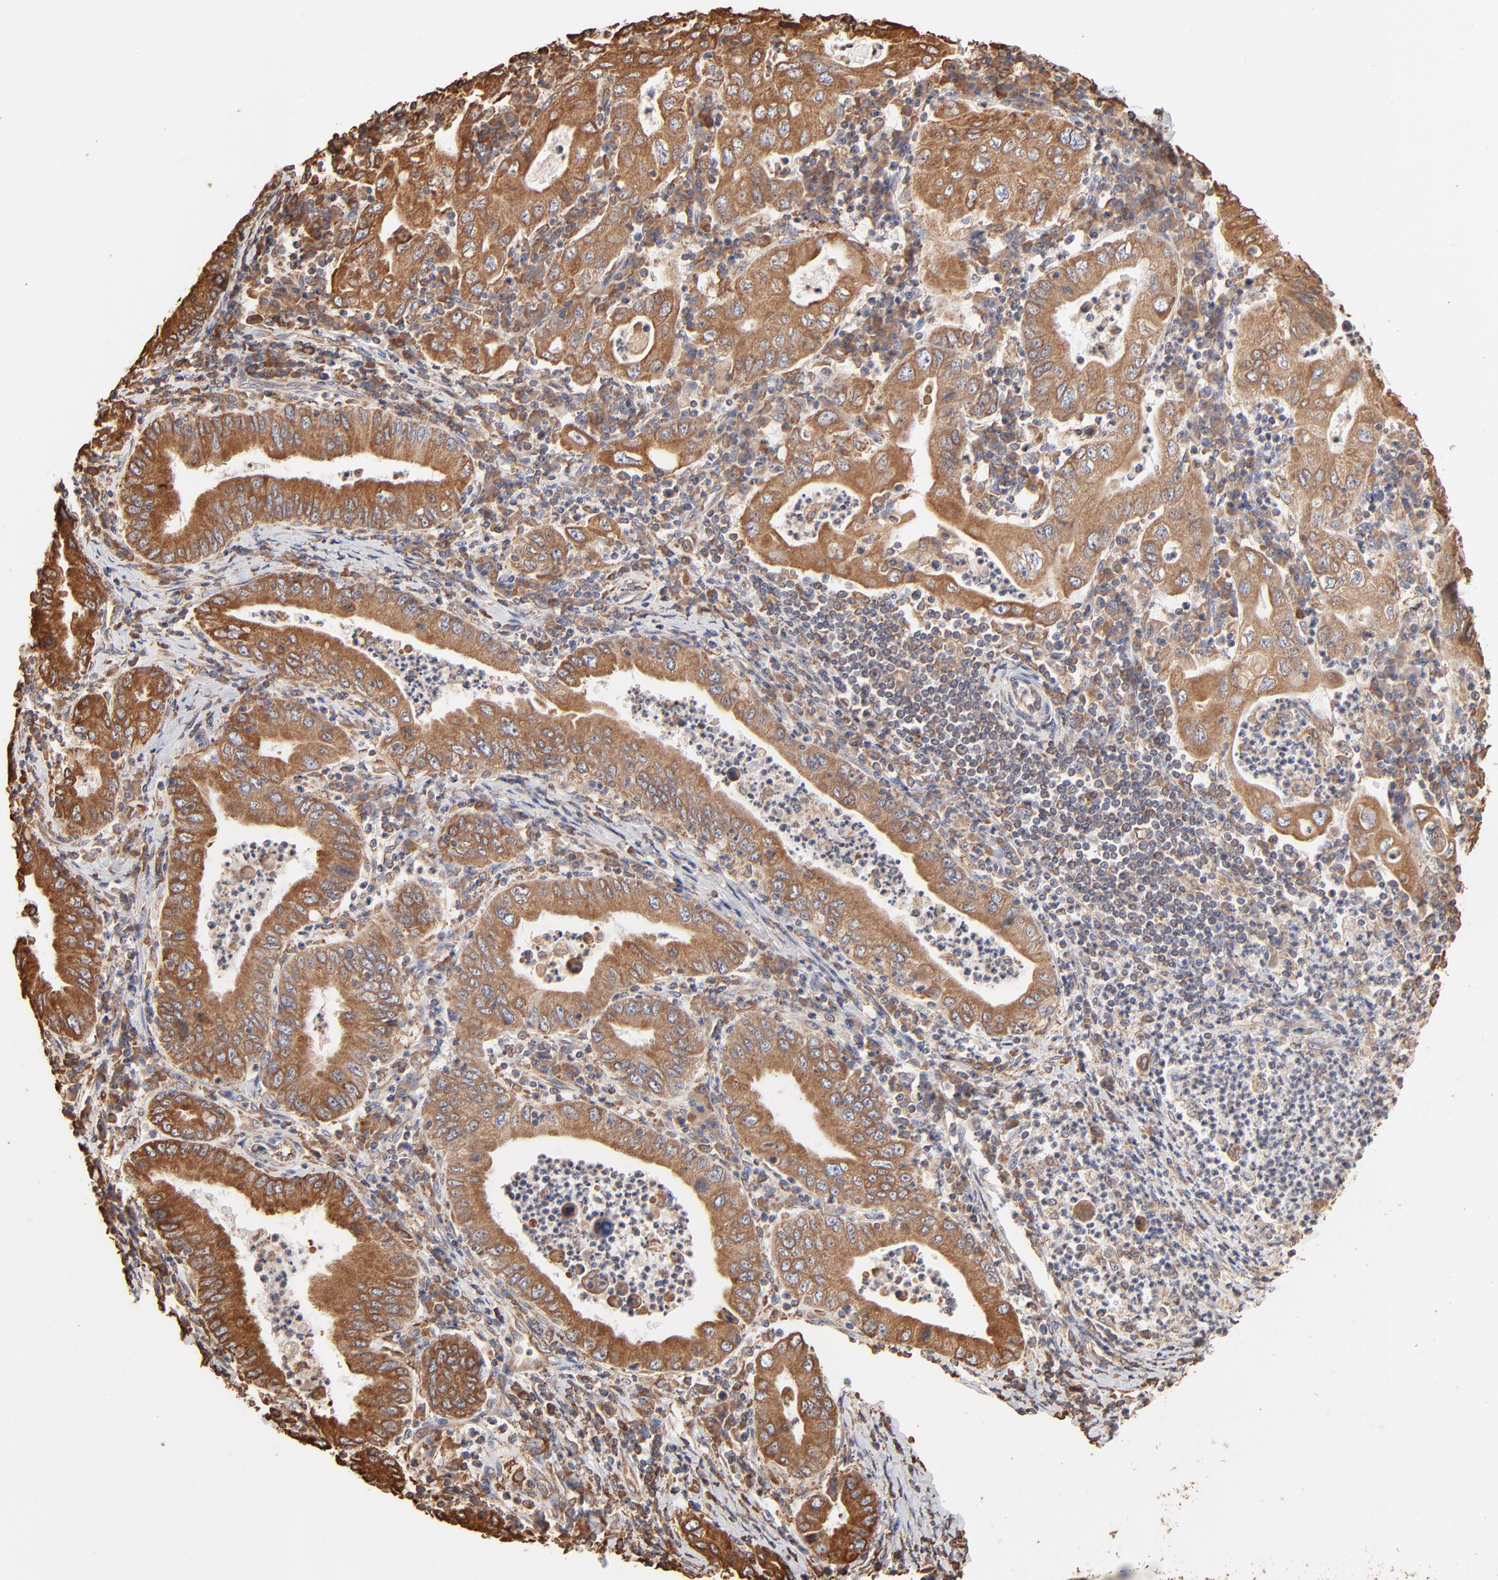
{"staining": {"intensity": "weak", "quantity": ">75%", "location": "cytoplasmic/membranous"}, "tissue": "stomach cancer", "cell_type": "Tumor cells", "image_type": "cancer", "snomed": [{"axis": "morphology", "description": "Normal tissue, NOS"}, {"axis": "morphology", "description": "Adenocarcinoma, NOS"}, {"axis": "topography", "description": "Esophagus"}, {"axis": "topography", "description": "Stomach, upper"}, {"axis": "topography", "description": "Peripheral nerve tissue"}], "caption": "There is low levels of weak cytoplasmic/membranous positivity in tumor cells of stomach cancer, as demonstrated by immunohistochemical staining (brown color).", "gene": "PDIA3", "patient": {"sex": "male", "age": 62}}